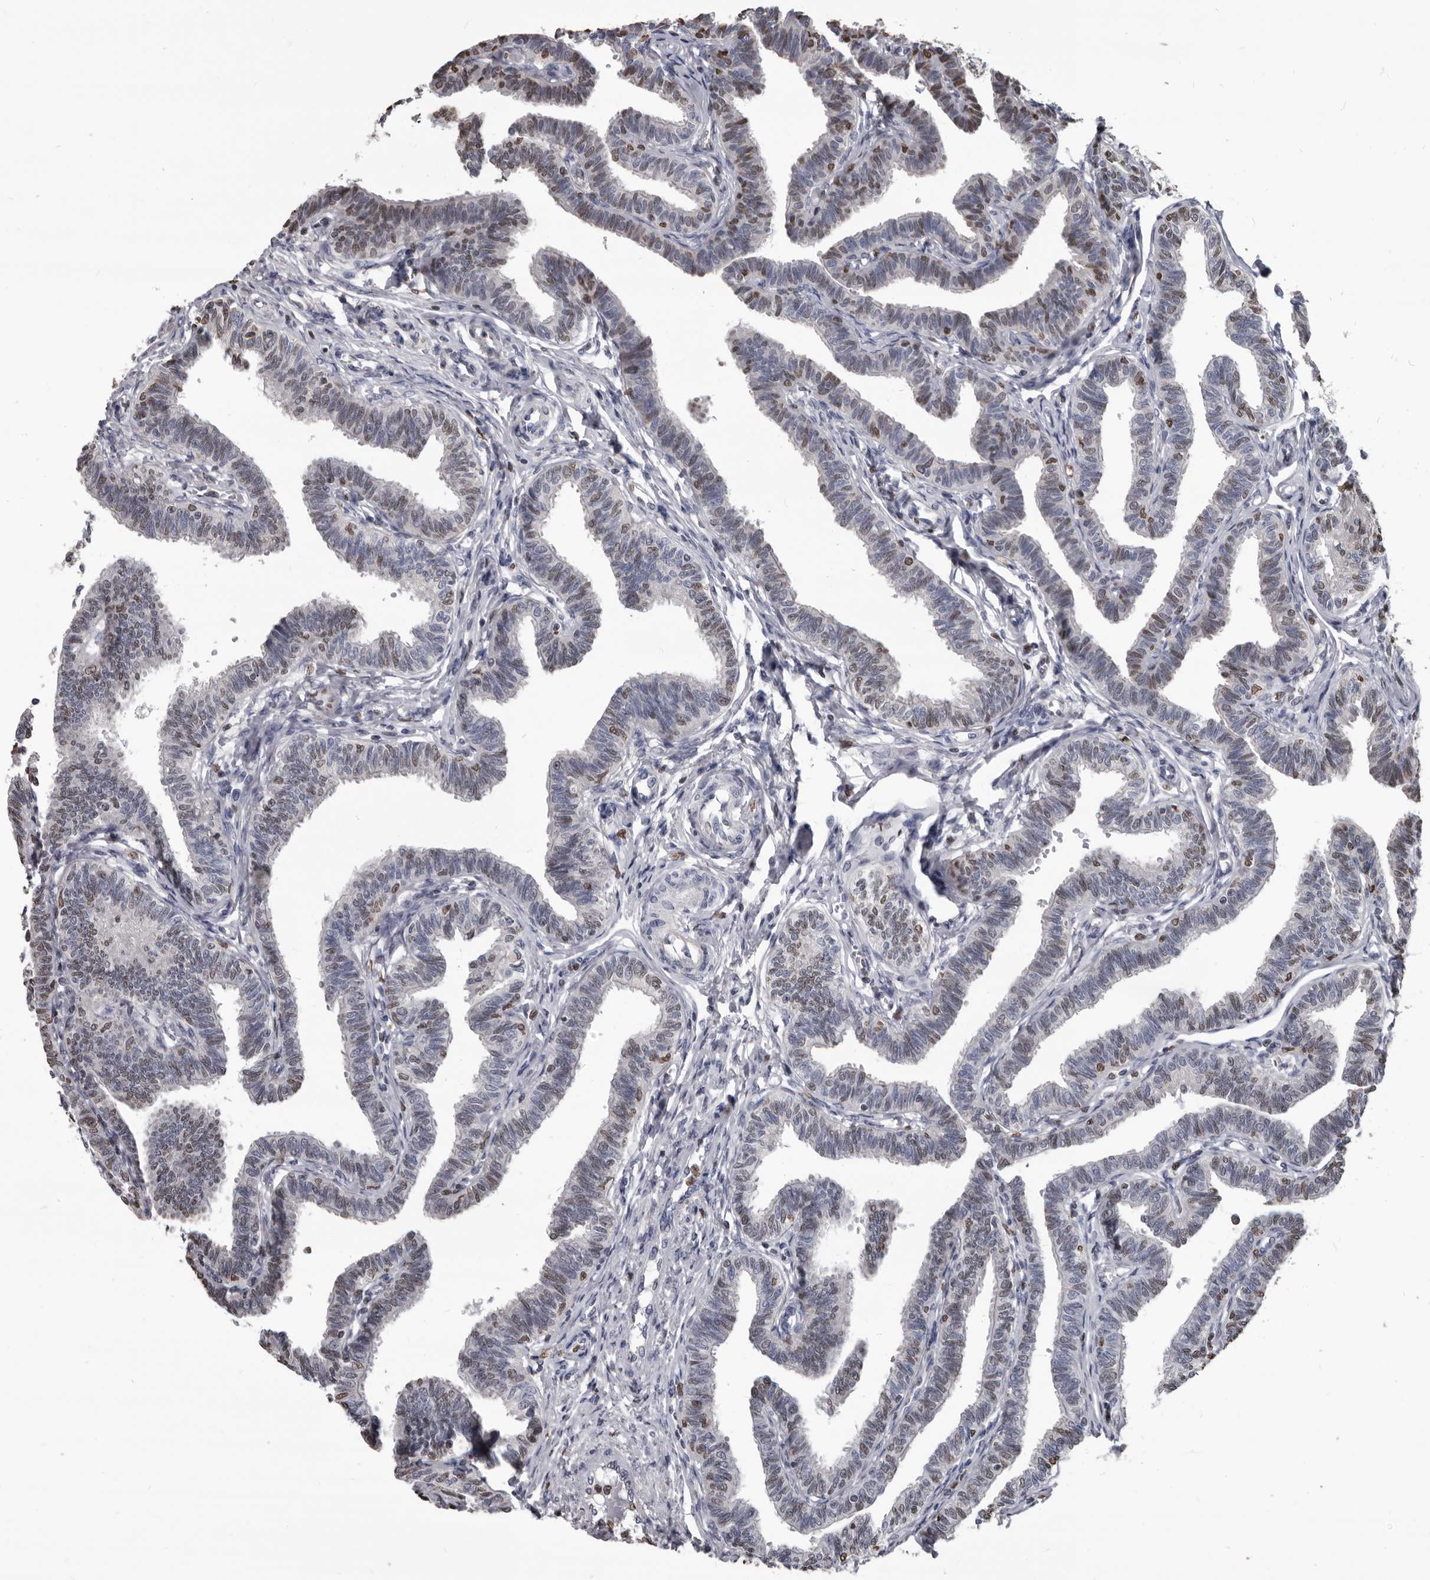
{"staining": {"intensity": "moderate", "quantity": "<25%", "location": "nuclear"}, "tissue": "fallopian tube", "cell_type": "Glandular cells", "image_type": "normal", "snomed": [{"axis": "morphology", "description": "Normal tissue, NOS"}, {"axis": "topography", "description": "Fallopian tube"}, {"axis": "topography", "description": "Ovary"}], "caption": "An immunohistochemistry (IHC) photomicrograph of benign tissue is shown. Protein staining in brown shows moderate nuclear positivity in fallopian tube within glandular cells.", "gene": "AHR", "patient": {"sex": "female", "age": 23}}